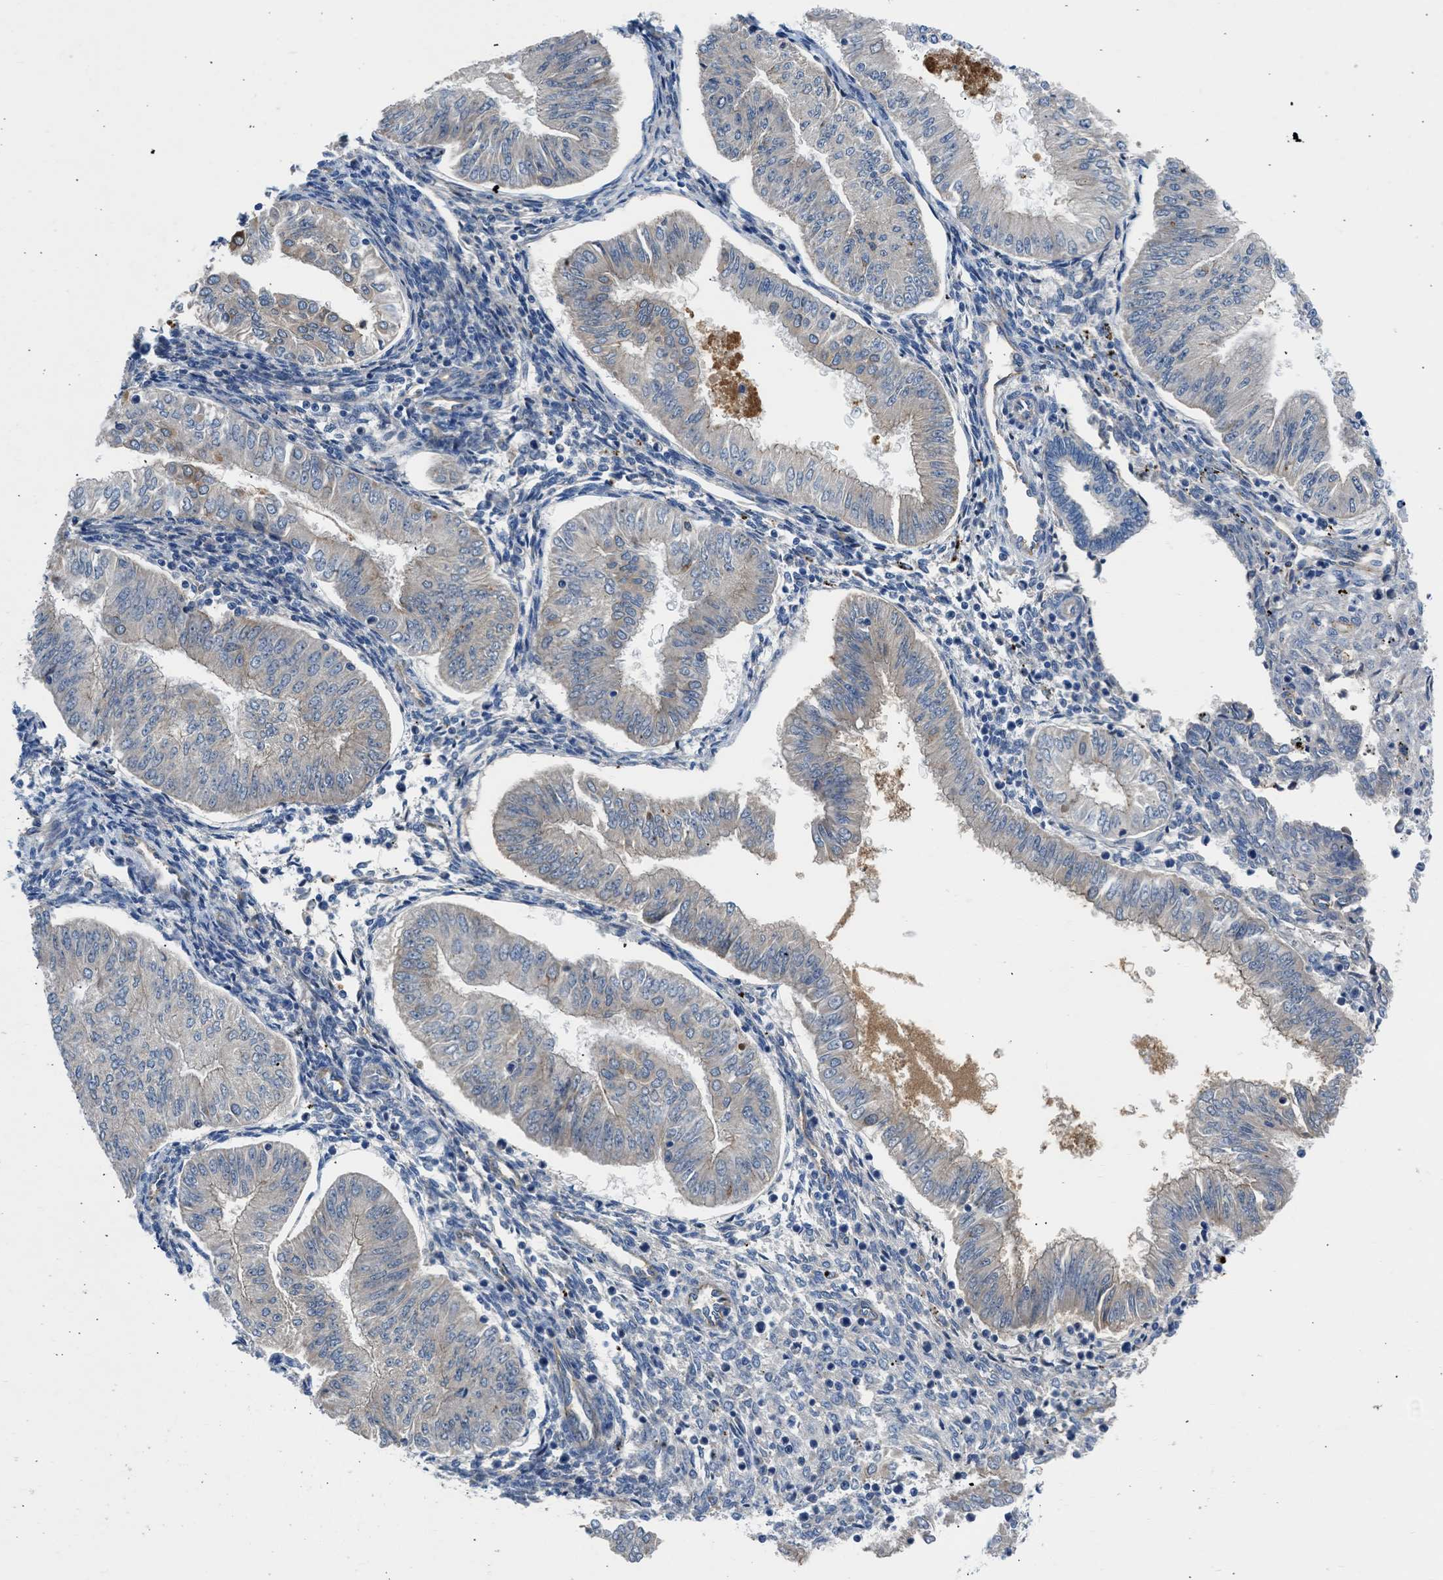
{"staining": {"intensity": "negative", "quantity": "none", "location": "none"}, "tissue": "endometrial cancer", "cell_type": "Tumor cells", "image_type": "cancer", "snomed": [{"axis": "morphology", "description": "Normal tissue, NOS"}, {"axis": "morphology", "description": "Adenocarcinoma, NOS"}, {"axis": "topography", "description": "Endometrium"}], "caption": "The immunohistochemistry histopathology image has no significant staining in tumor cells of endometrial cancer tissue. The staining was performed using DAB to visualize the protein expression in brown, while the nuclei were stained in blue with hematoxylin (Magnification: 20x).", "gene": "ULK4", "patient": {"sex": "female", "age": 53}}